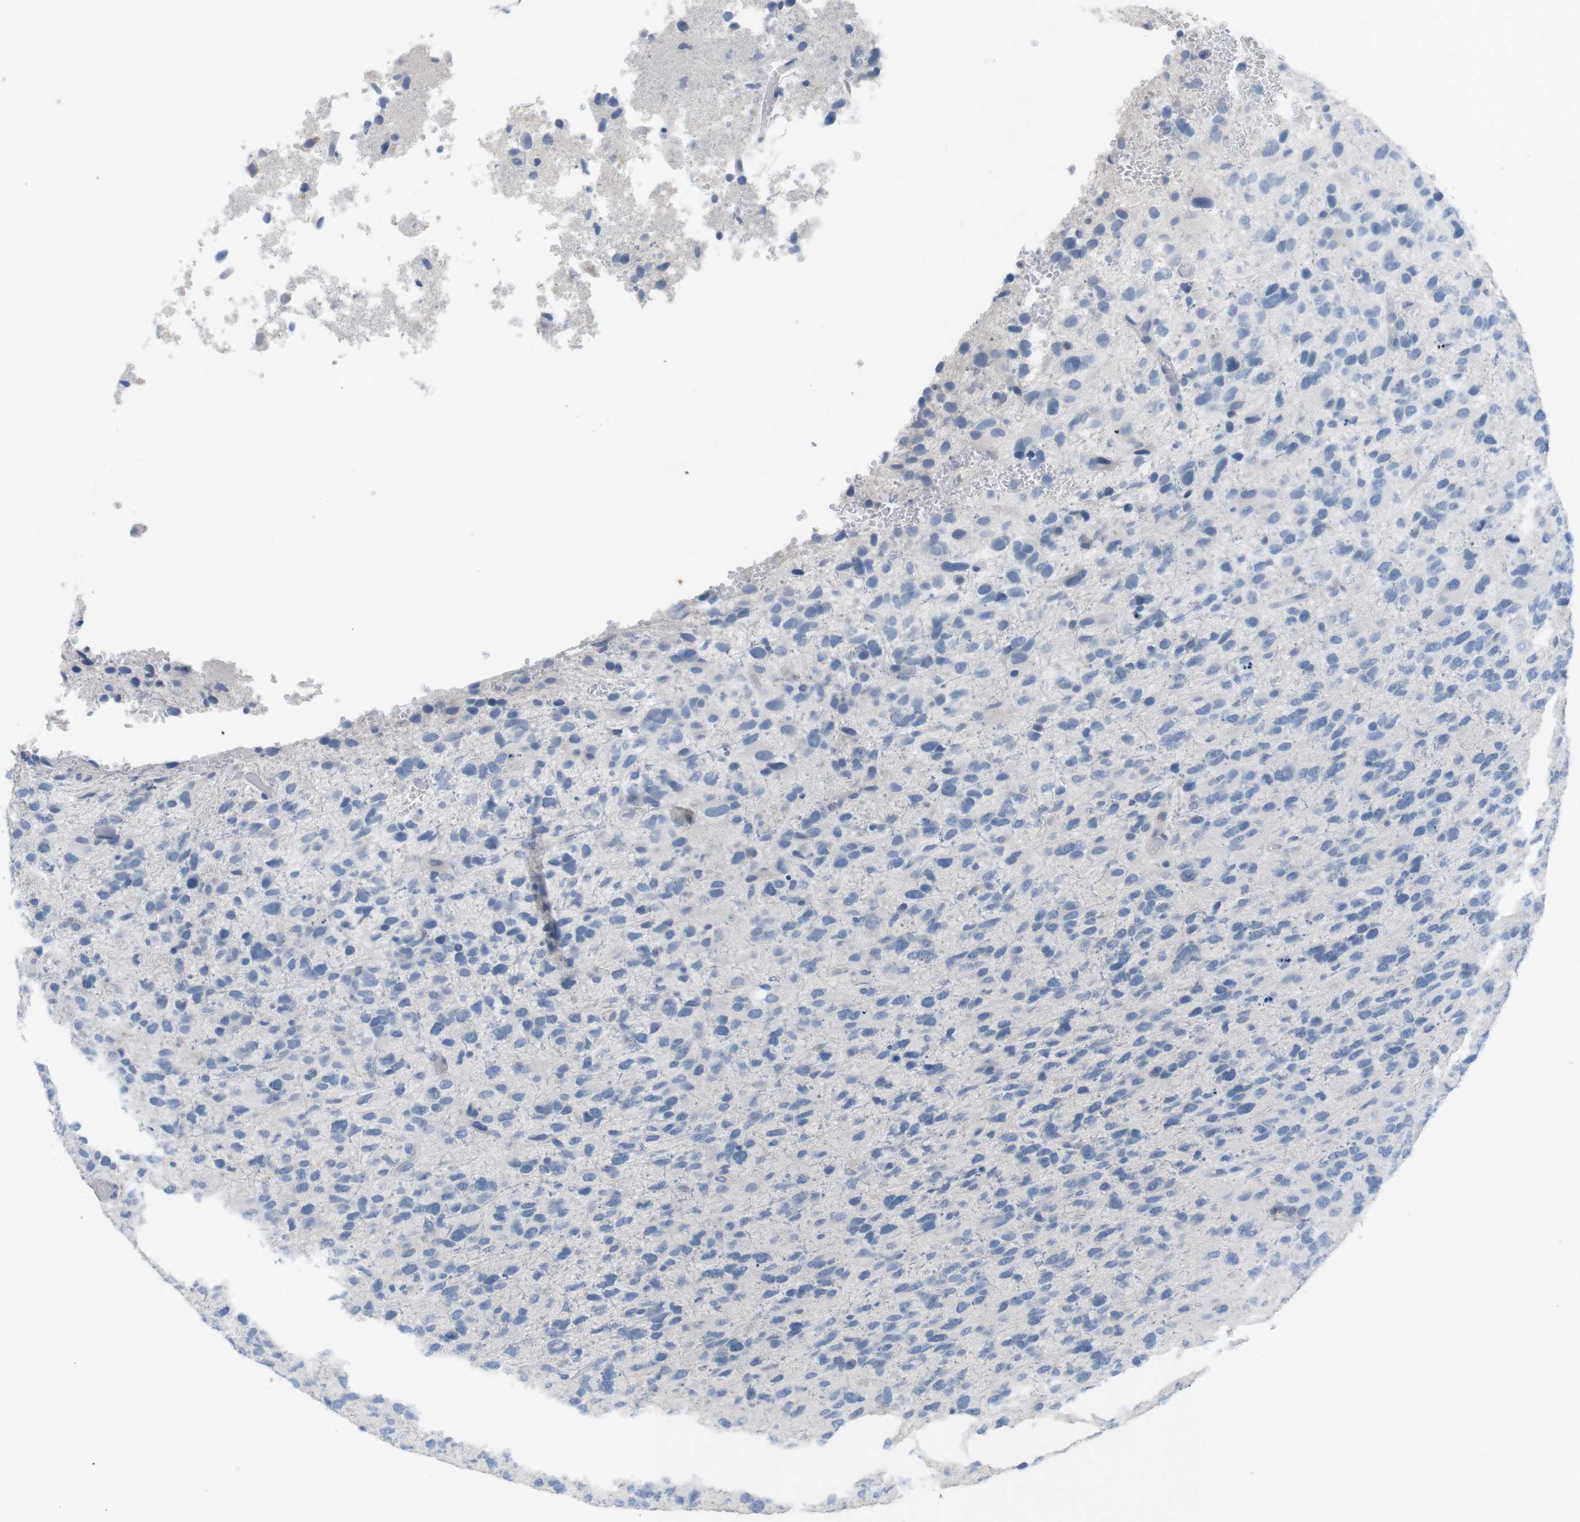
{"staining": {"intensity": "negative", "quantity": "none", "location": "none"}, "tissue": "glioma", "cell_type": "Tumor cells", "image_type": "cancer", "snomed": [{"axis": "morphology", "description": "Glioma, malignant, High grade"}, {"axis": "topography", "description": "Brain"}], "caption": "This is an immunohistochemistry (IHC) histopathology image of human glioma. There is no positivity in tumor cells.", "gene": "HBG2", "patient": {"sex": "female", "age": 58}}